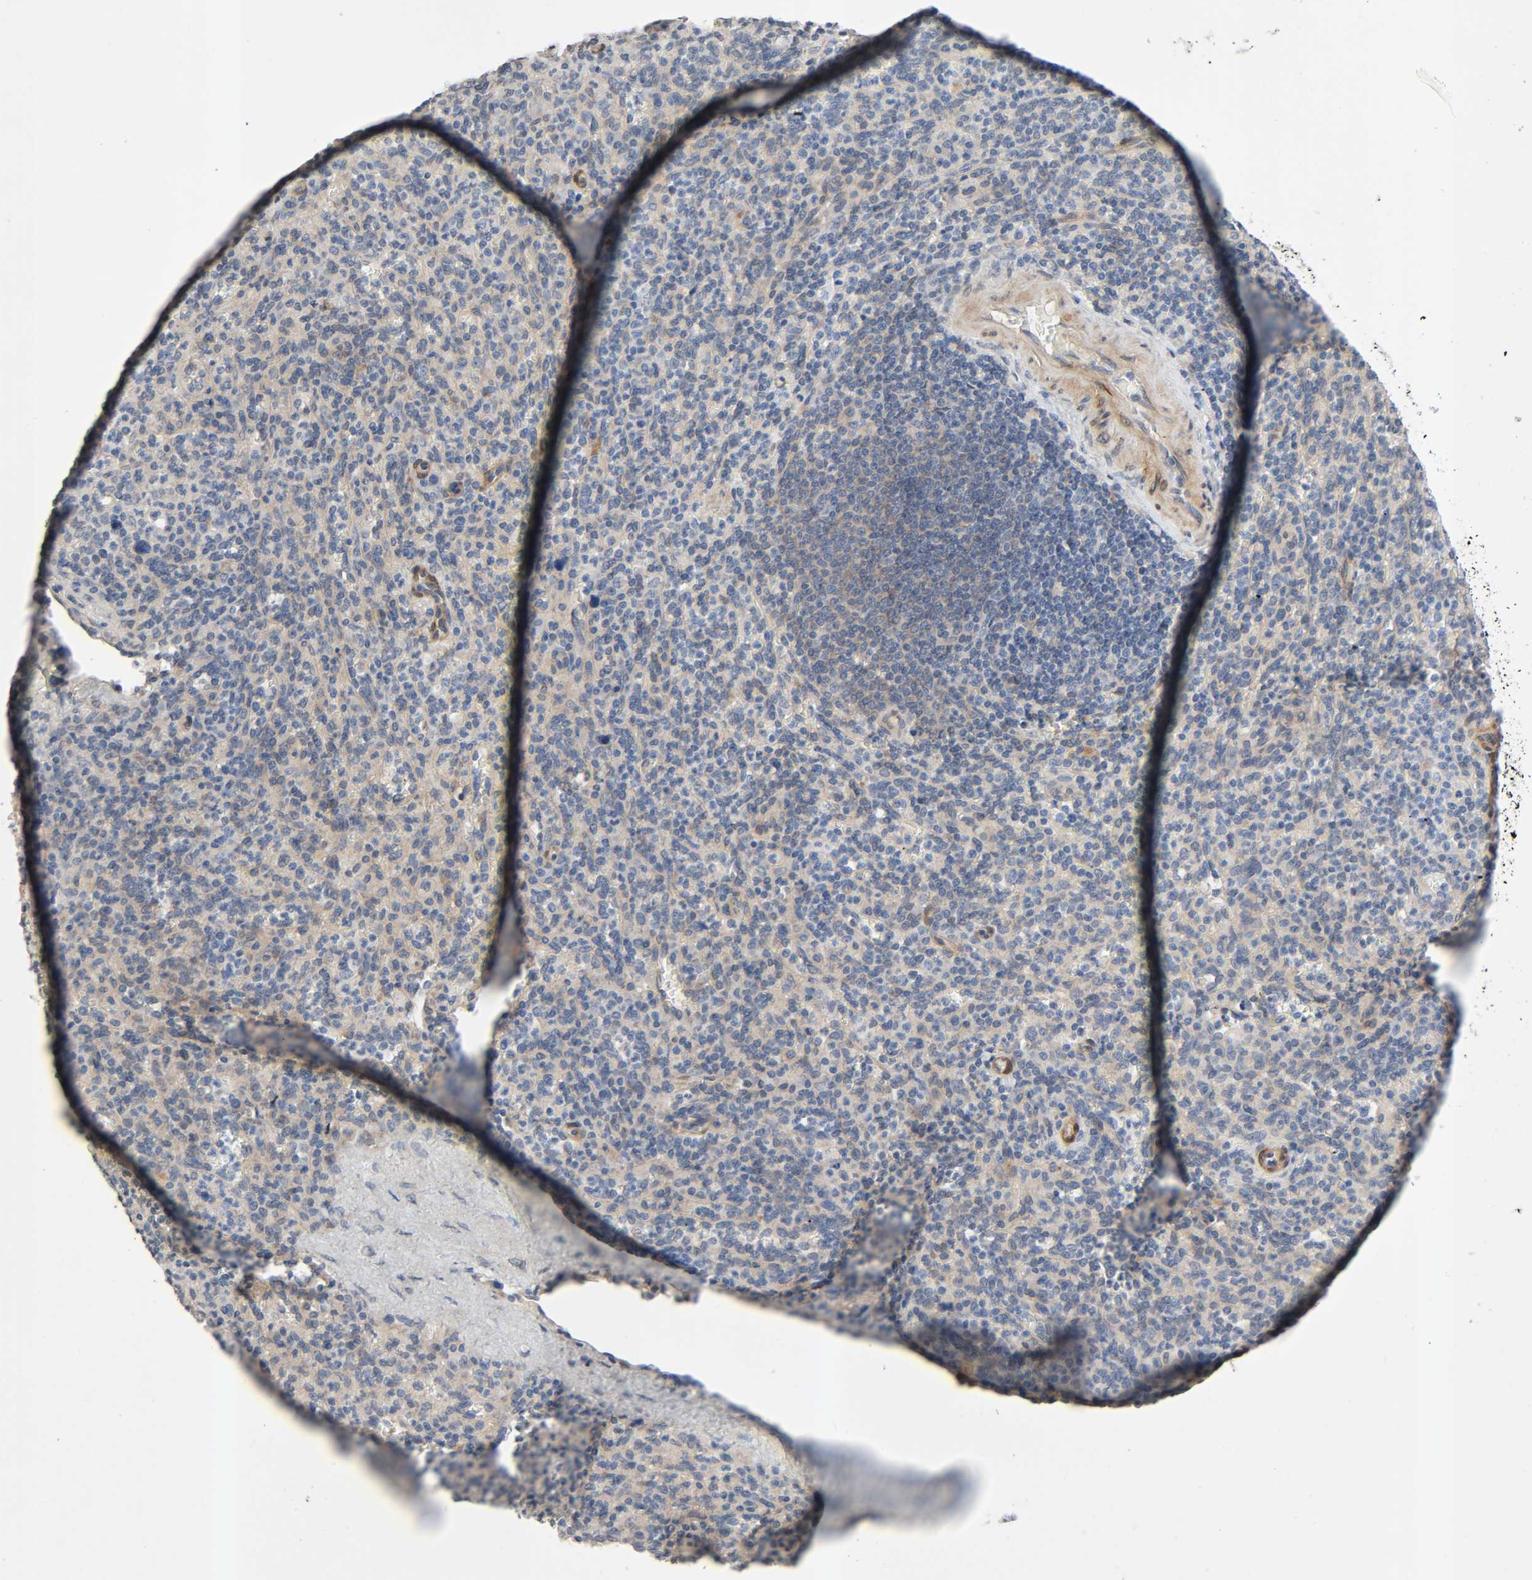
{"staining": {"intensity": "weak", "quantity": "25%-75%", "location": "cytoplasmic/membranous"}, "tissue": "spleen", "cell_type": "Cells in red pulp", "image_type": "normal", "snomed": [{"axis": "morphology", "description": "Normal tissue, NOS"}, {"axis": "topography", "description": "Spleen"}], "caption": "Immunohistochemical staining of normal human spleen exhibits weak cytoplasmic/membranous protein staining in about 25%-75% of cells in red pulp.", "gene": "PTK2", "patient": {"sex": "male", "age": 36}}